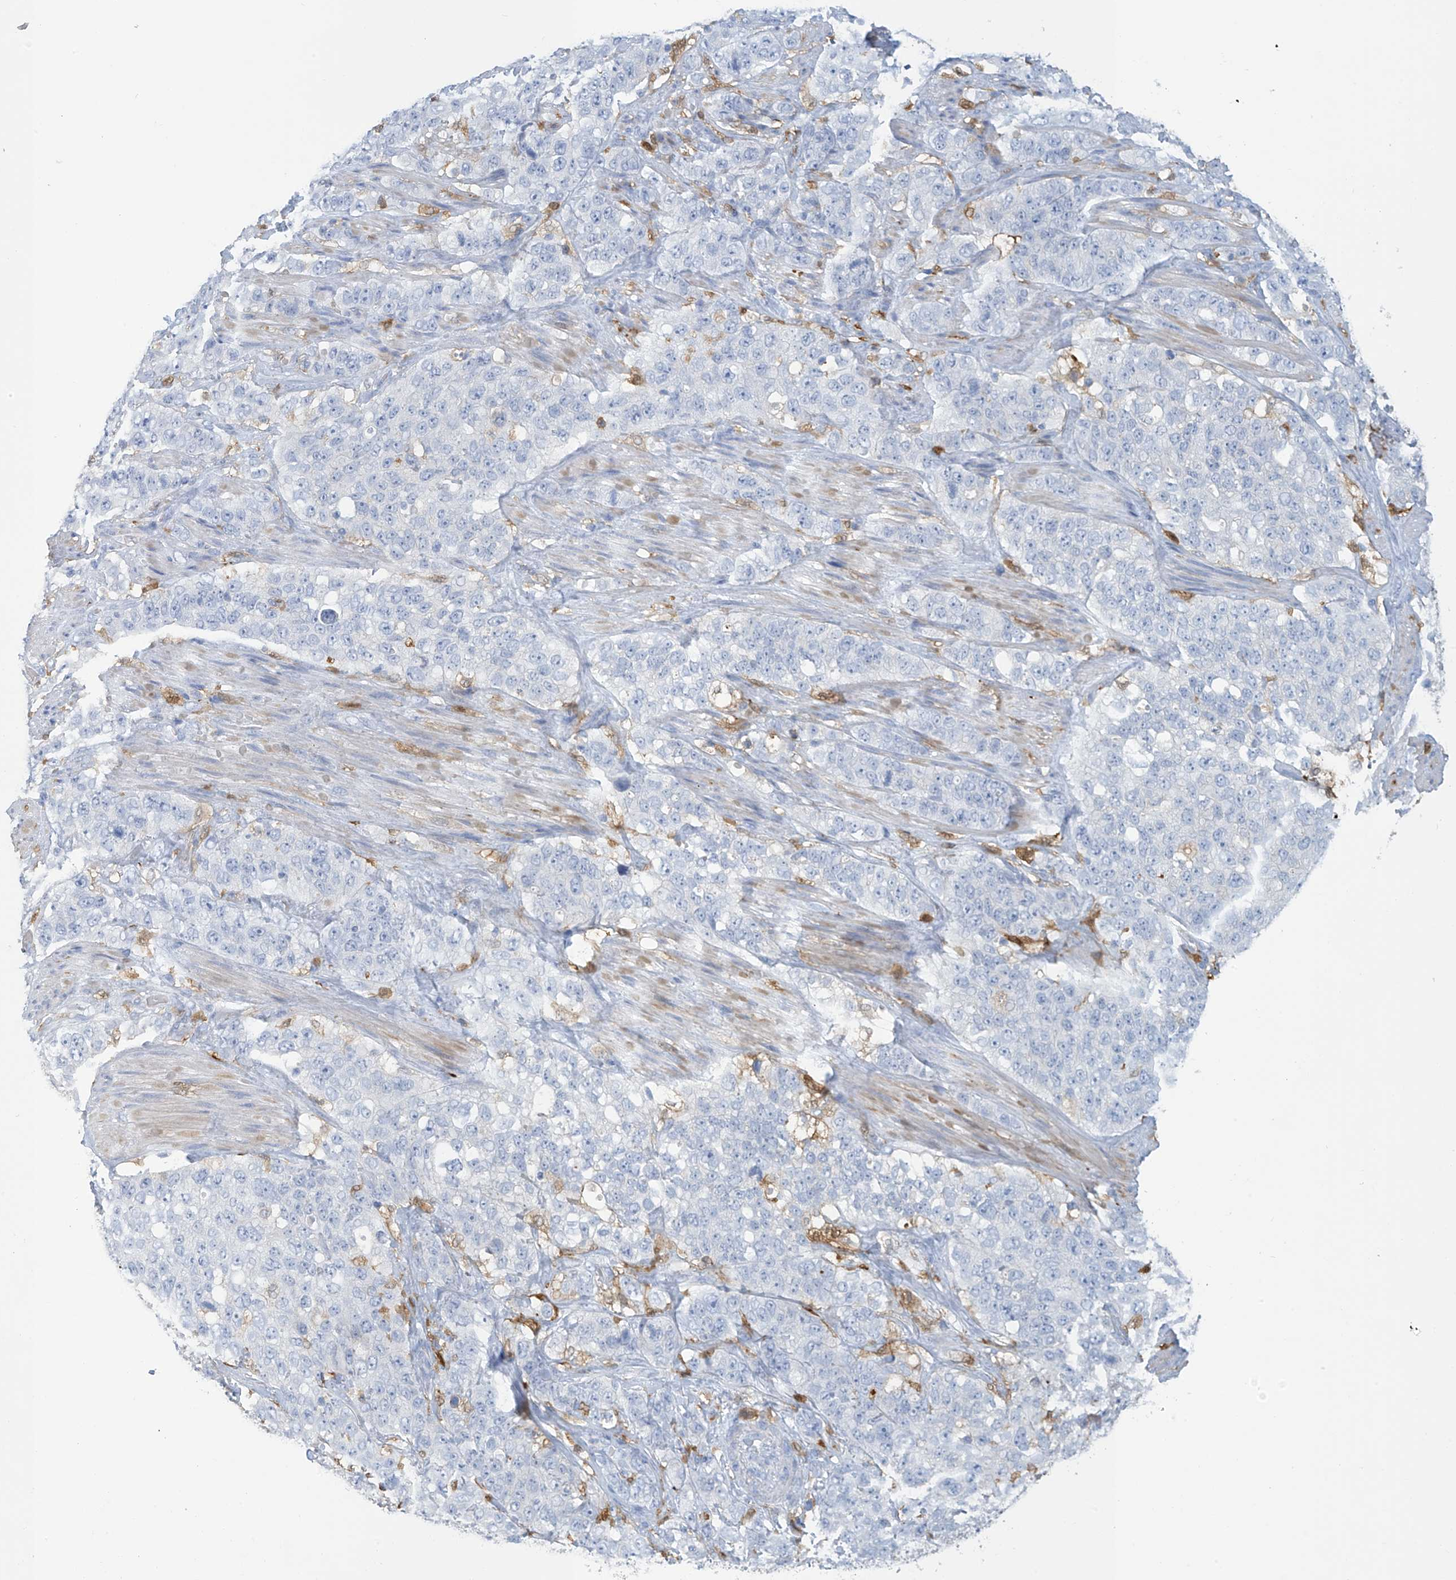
{"staining": {"intensity": "negative", "quantity": "none", "location": "none"}, "tissue": "stomach cancer", "cell_type": "Tumor cells", "image_type": "cancer", "snomed": [{"axis": "morphology", "description": "Adenocarcinoma, NOS"}, {"axis": "topography", "description": "Stomach"}], "caption": "Immunohistochemistry (IHC) image of human stomach cancer (adenocarcinoma) stained for a protein (brown), which demonstrates no expression in tumor cells. (Stains: DAB IHC with hematoxylin counter stain, Microscopy: brightfield microscopy at high magnification).", "gene": "TRMT2B", "patient": {"sex": "male", "age": 48}}